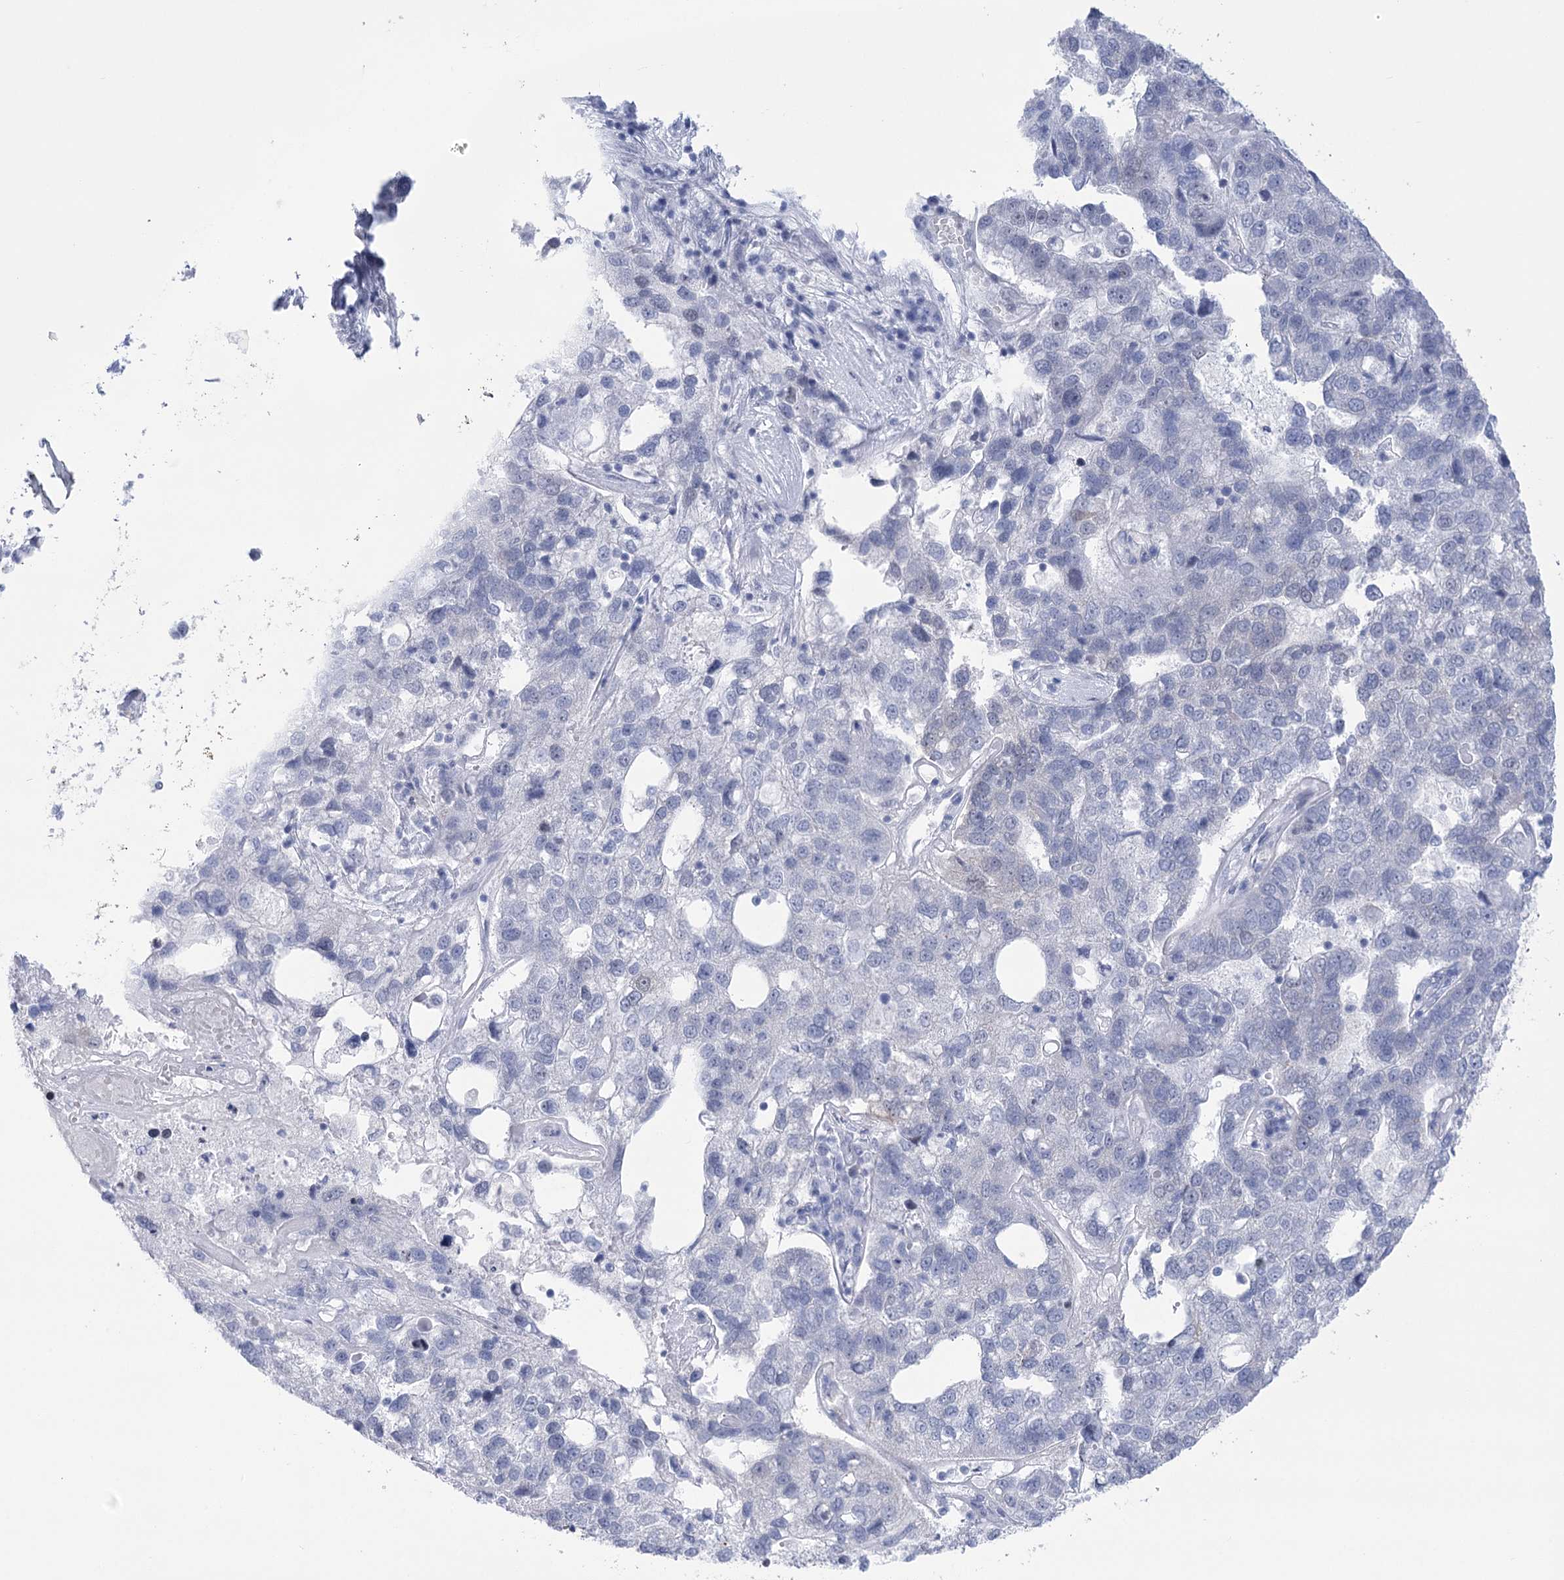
{"staining": {"intensity": "negative", "quantity": "none", "location": "none"}, "tissue": "pancreatic cancer", "cell_type": "Tumor cells", "image_type": "cancer", "snomed": [{"axis": "morphology", "description": "Adenocarcinoma, NOS"}, {"axis": "topography", "description": "Pancreas"}], "caption": "The histopathology image shows no staining of tumor cells in pancreatic adenocarcinoma.", "gene": "HORMAD1", "patient": {"sex": "female", "age": 61}}